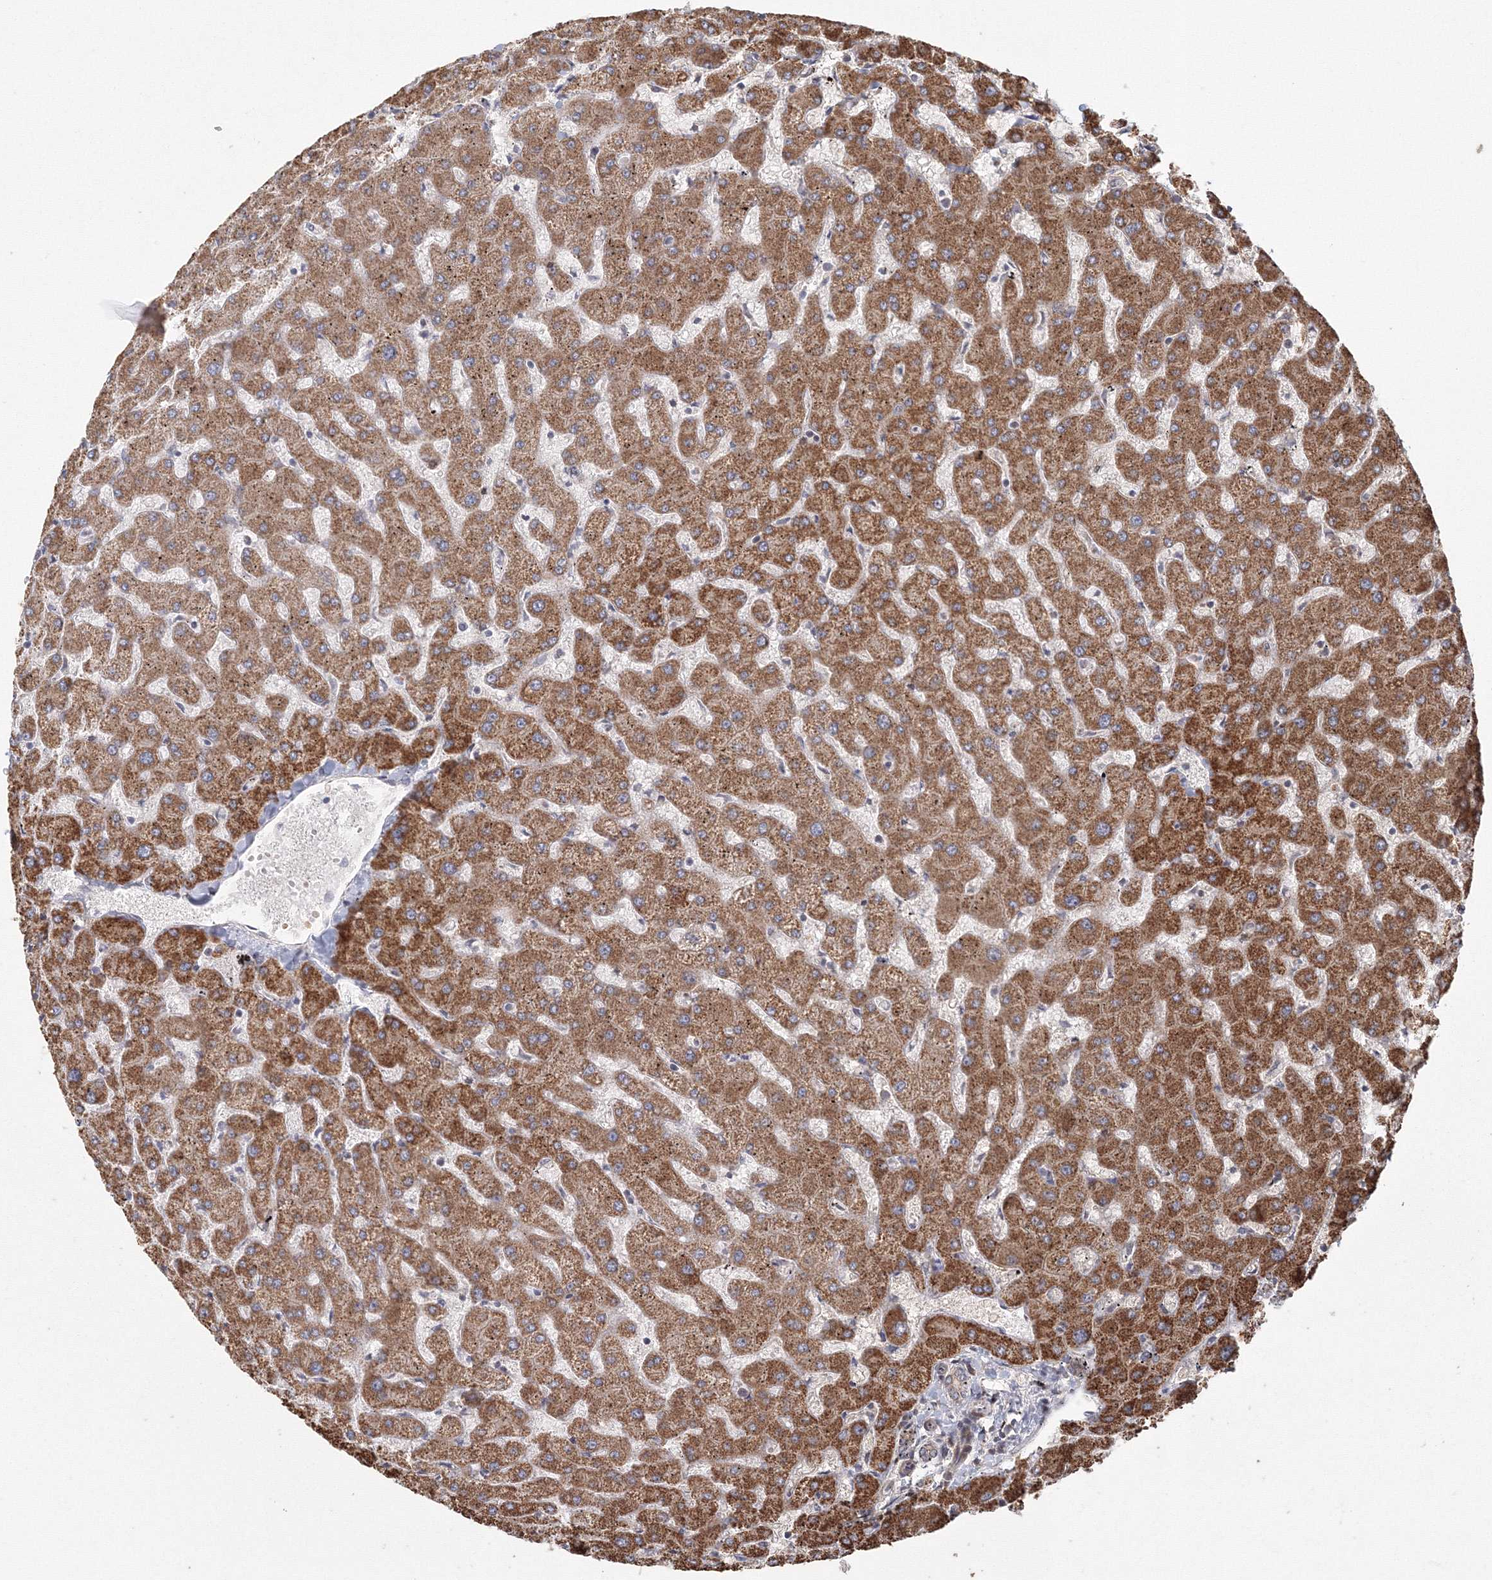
{"staining": {"intensity": "weak", "quantity": "25%-75%", "location": "cytoplasmic/membranous"}, "tissue": "liver", "cell_type": "Cholangiocytes", "image_type": "normal", "snomed": [{"axis": "morphology", "description": "Normal tissue, NOS"}, {"axis": "topography", "description": "Liver"}], "caption": "DAB (3,3'-diaminobenzidine) immunohistochemical staining of benign liver reveals weak cytoplasmic/membranous protein staining in about 25%-75% of cholangiocytes. The protein of interest is shown in brown color, while the nuclei are stained blue.", "gene": "TACC2", "patient": {"sex": "female", "age": 63}}